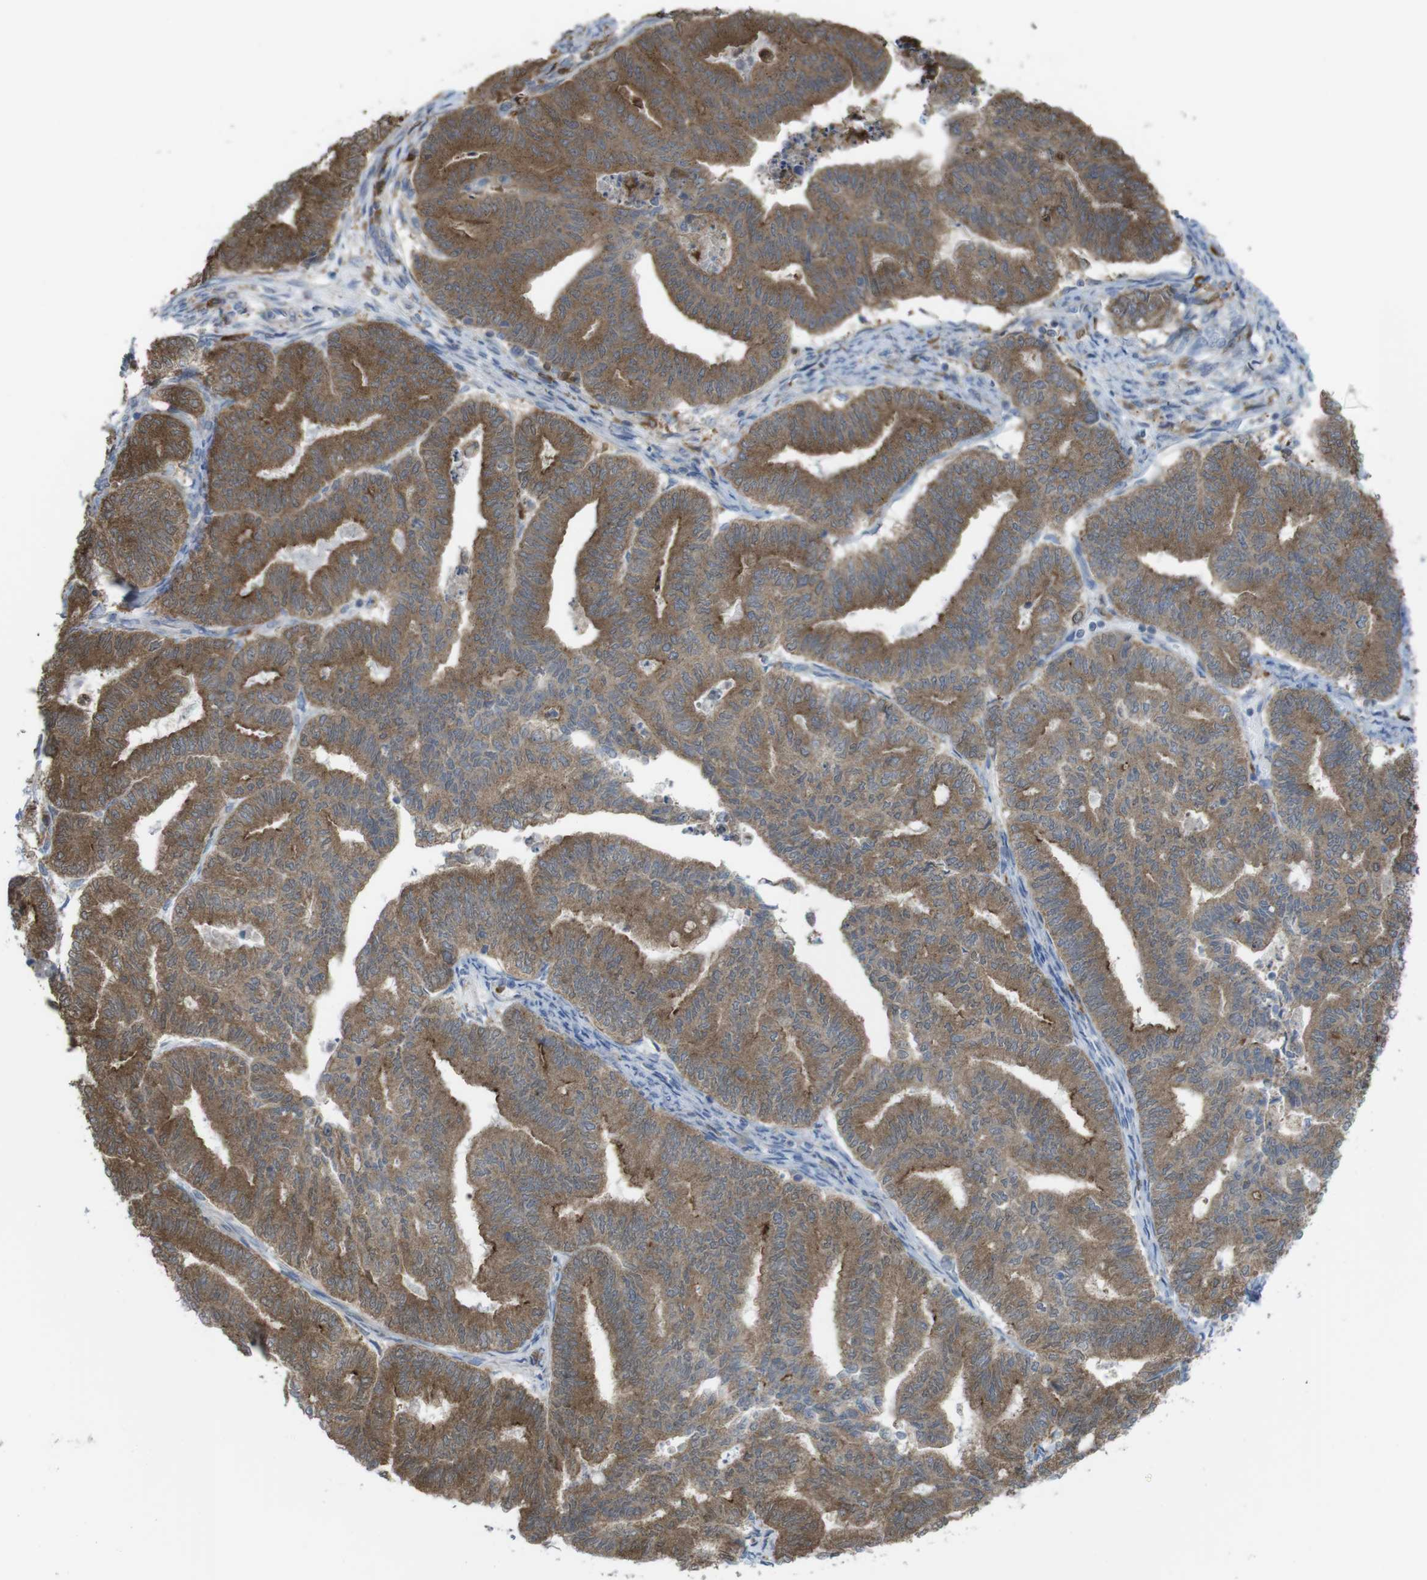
{"staining": {"intensity": "moderate", "quantity": ">75%", "location": "cytoplasmic/membranous"}, "tissue": "endometrial cancer", "cell_type": "Tumor cells", "image_type": "cancer", "snomed": [{"axis": "morphology", "description": "Adenocarcinoma, NOS"}, {"axis": "topography", "description": "Endometrium"}], "caption": "The photomicrograph demonstrates a brown stain indicating the presence of a protein in the cytoplasmic/membranous of tumor cells in endometrial cancer (adenocarcinoma).", "gene": "PRKCD", "patient": {"sex": "female", "age": 79}}